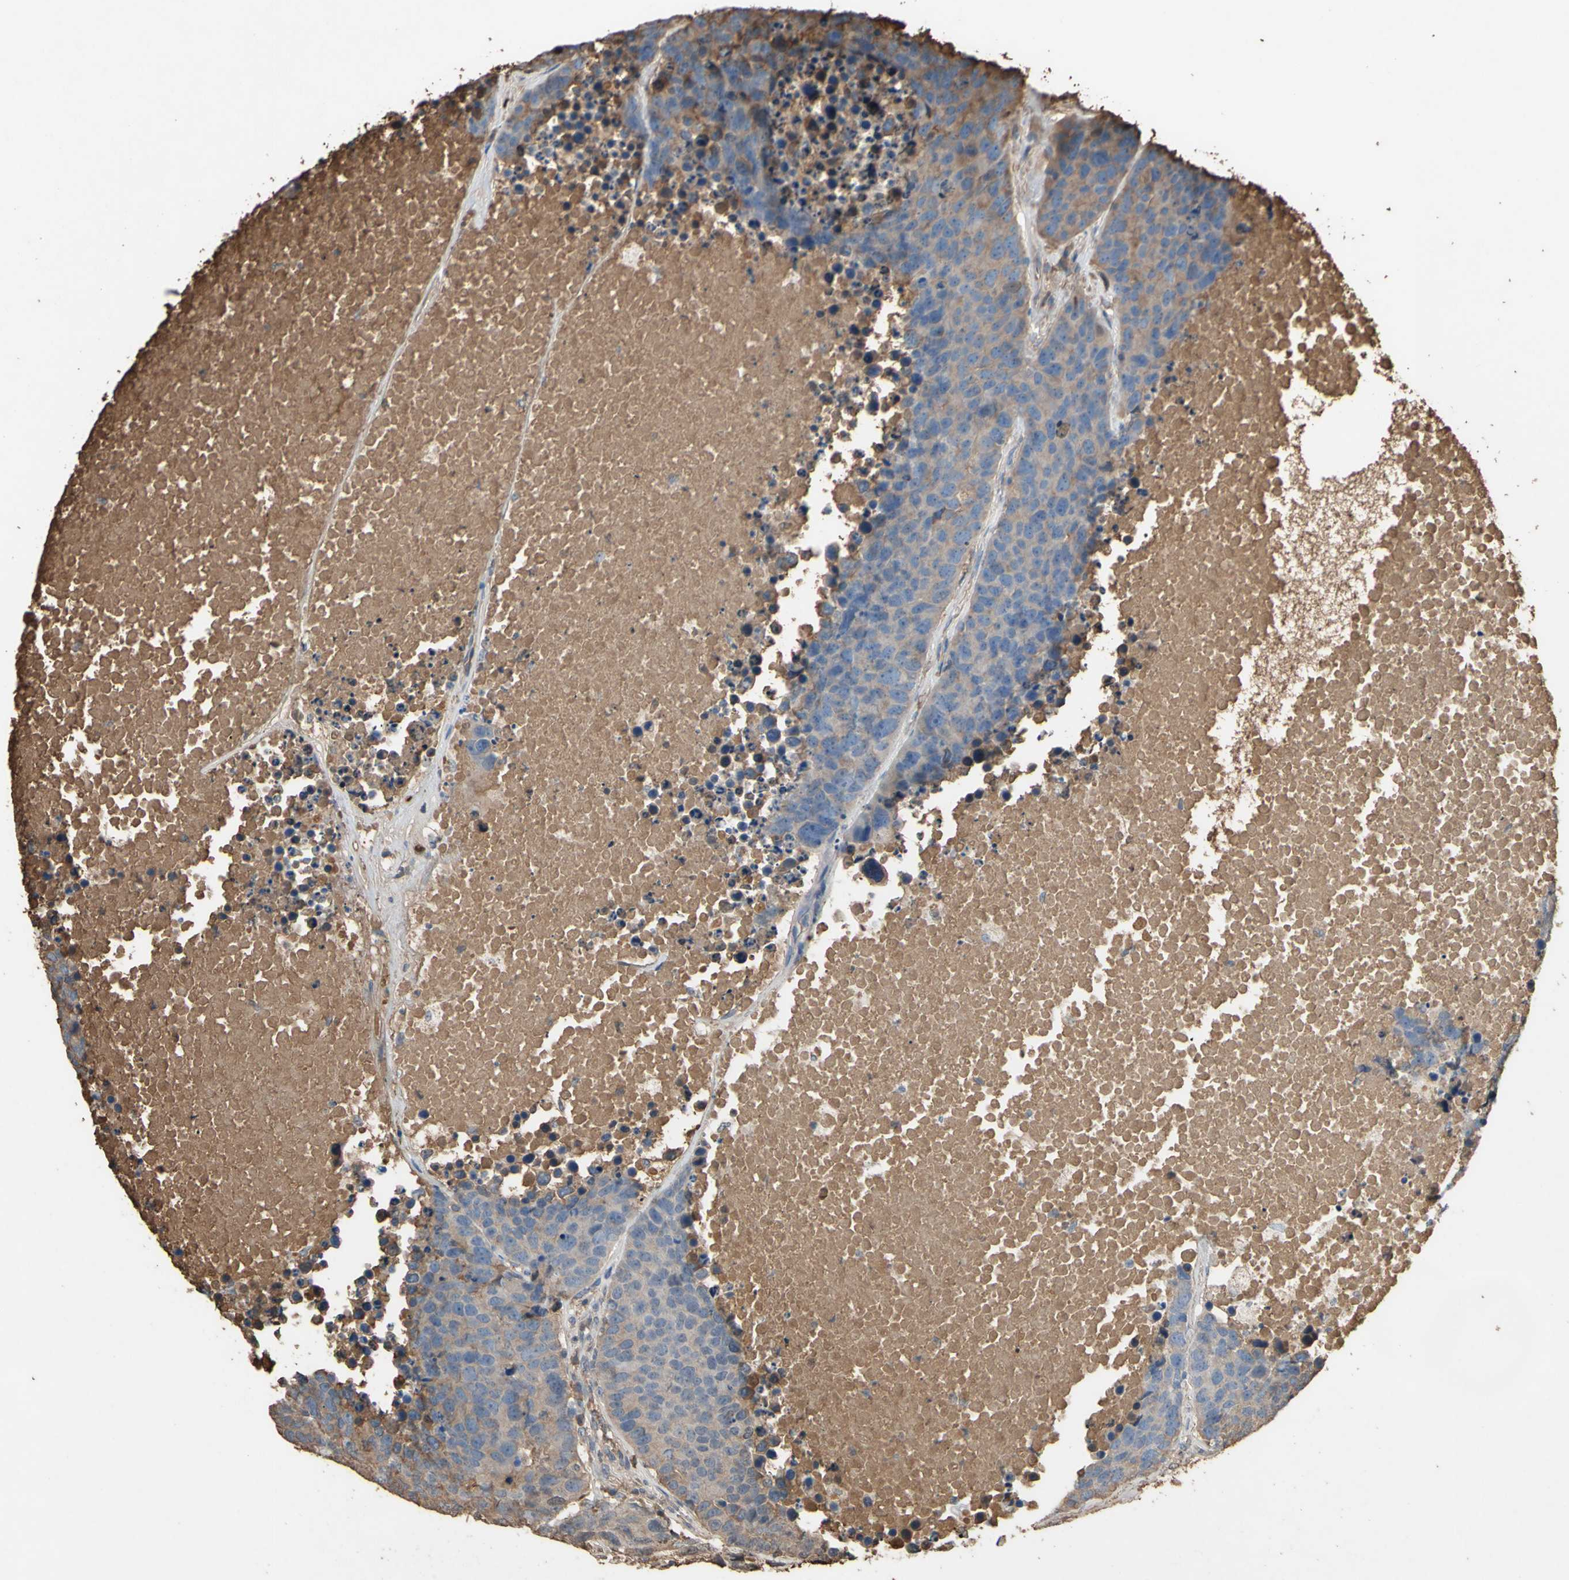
{"staining": {"intensity": "weak", "quantity": "25%-75%", "location": "cytoplasmic/membranous"}, "tissue": "carcinoid", "cell_type": "Tumor cells", "image_type": "cancer", "snomed": [{"axis": "morphology", "description": "Carcinoid, malignant, NOS"}, {"axis": "topography", "description": "Lung"}], "caption": "Immunohistochemistry (IHC) staining of carcinoid, which exhibits low levels of weak cytoplasmic/membranous staining in about 25%-75% of tumor cells indicating weak cytoplasmic/membranous protein expression. The staining was performed using DAB (3,3'-diaminobenzidine) (brown) for protein detection and nuclei were counterstained in hematoxylin (blue).", "gene": "PTGDS", "patient": {"sex": "male", "age": 60}}